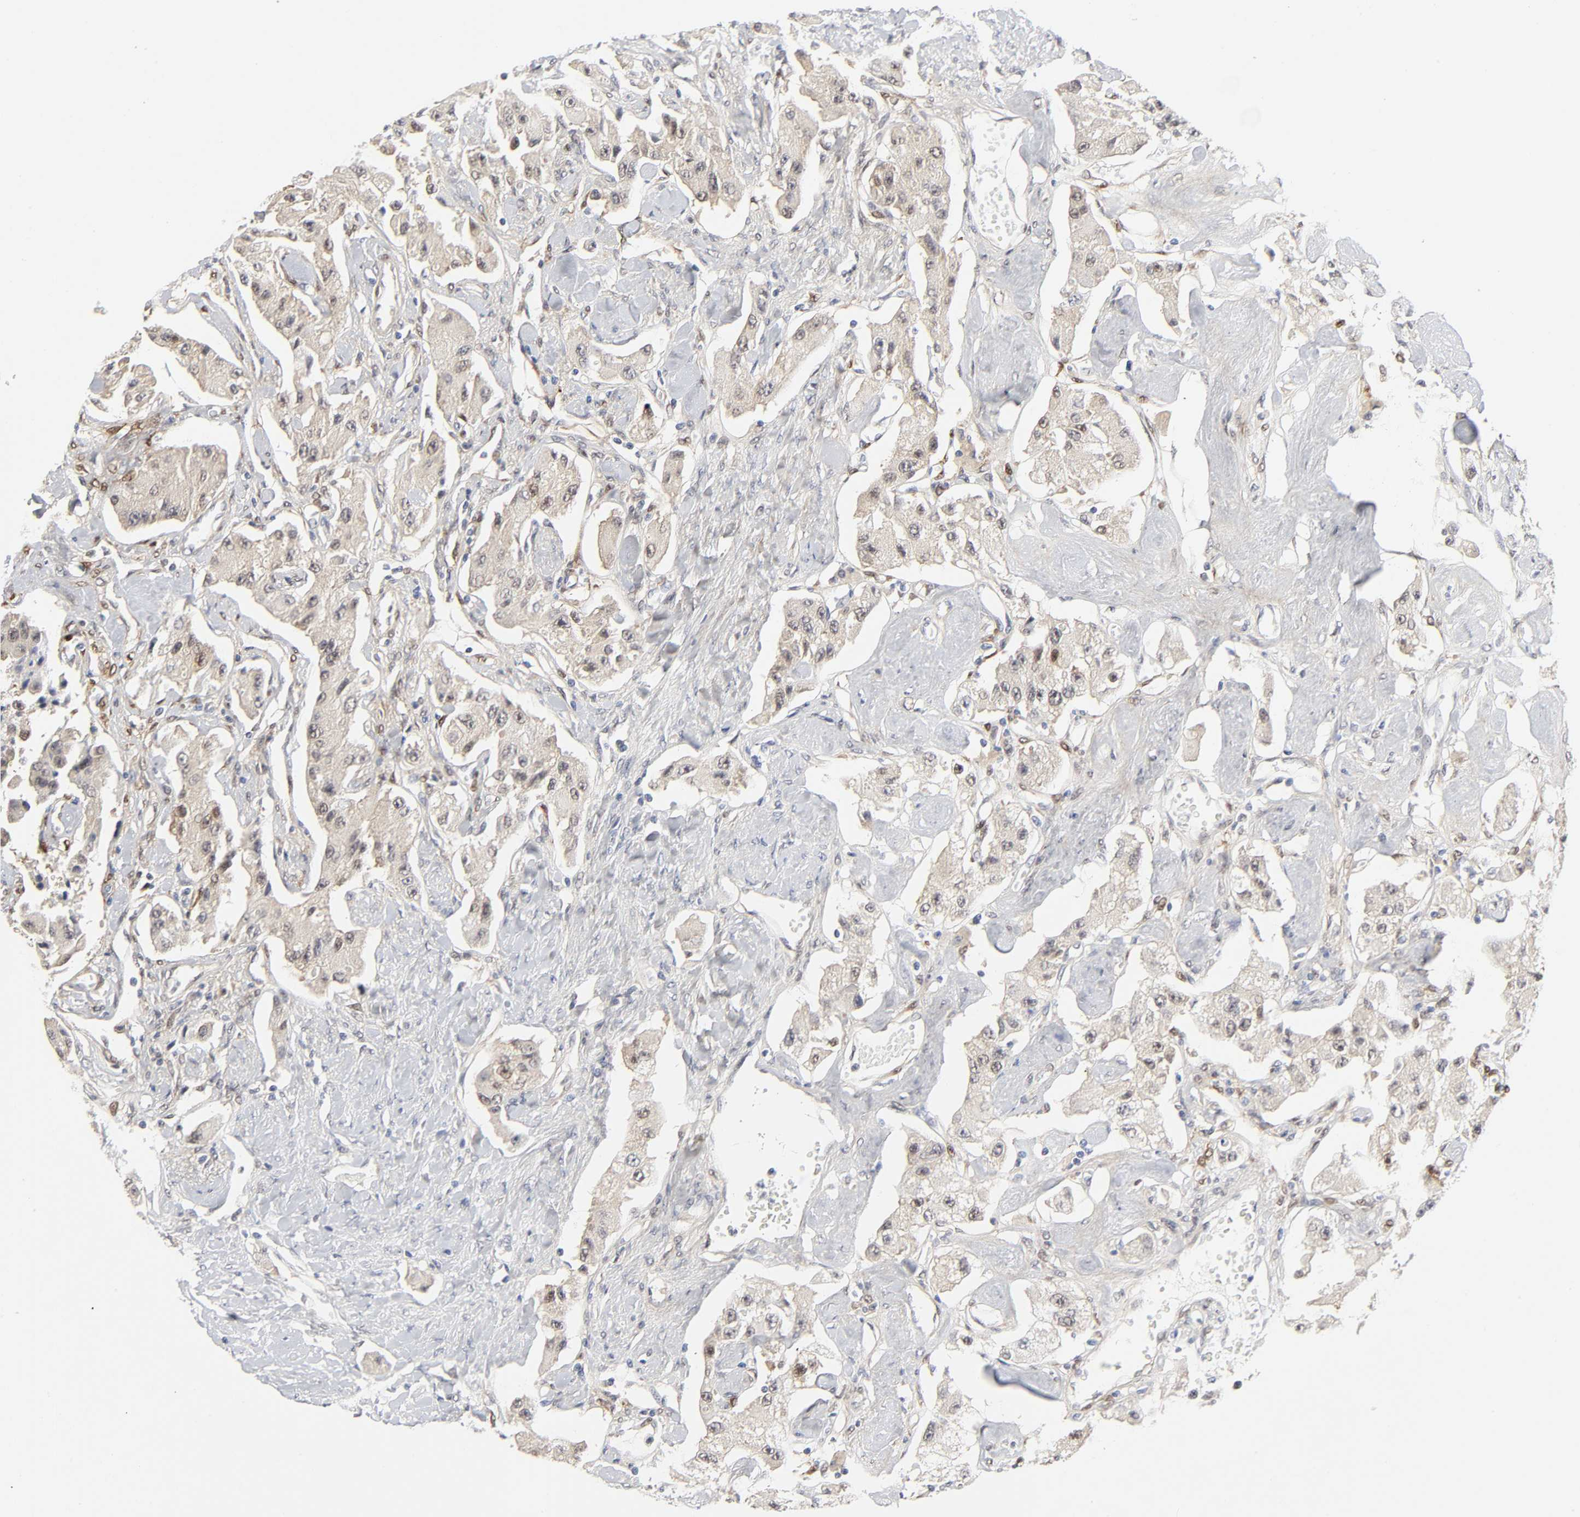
{"staining": {"intensity": "weak", "quantity": "25%-75%", "location": "cytoplasmic/membranous"}, "tissue": "carcinoid", "cell_type": "Tumor cells", "image_type": "cancer", "snomed": [{"axis": "morphology", "description": "Carcinoid, malignant, NOS"}, {"axis": "topography", "description": "Pancreas"}], "caption": "Carcinoid stained for a protein displays weak cytoplasmic/membranous positivity in tumor cells.", "gene": "PTEN", "patient": {"sex": "male", "age": 41}}